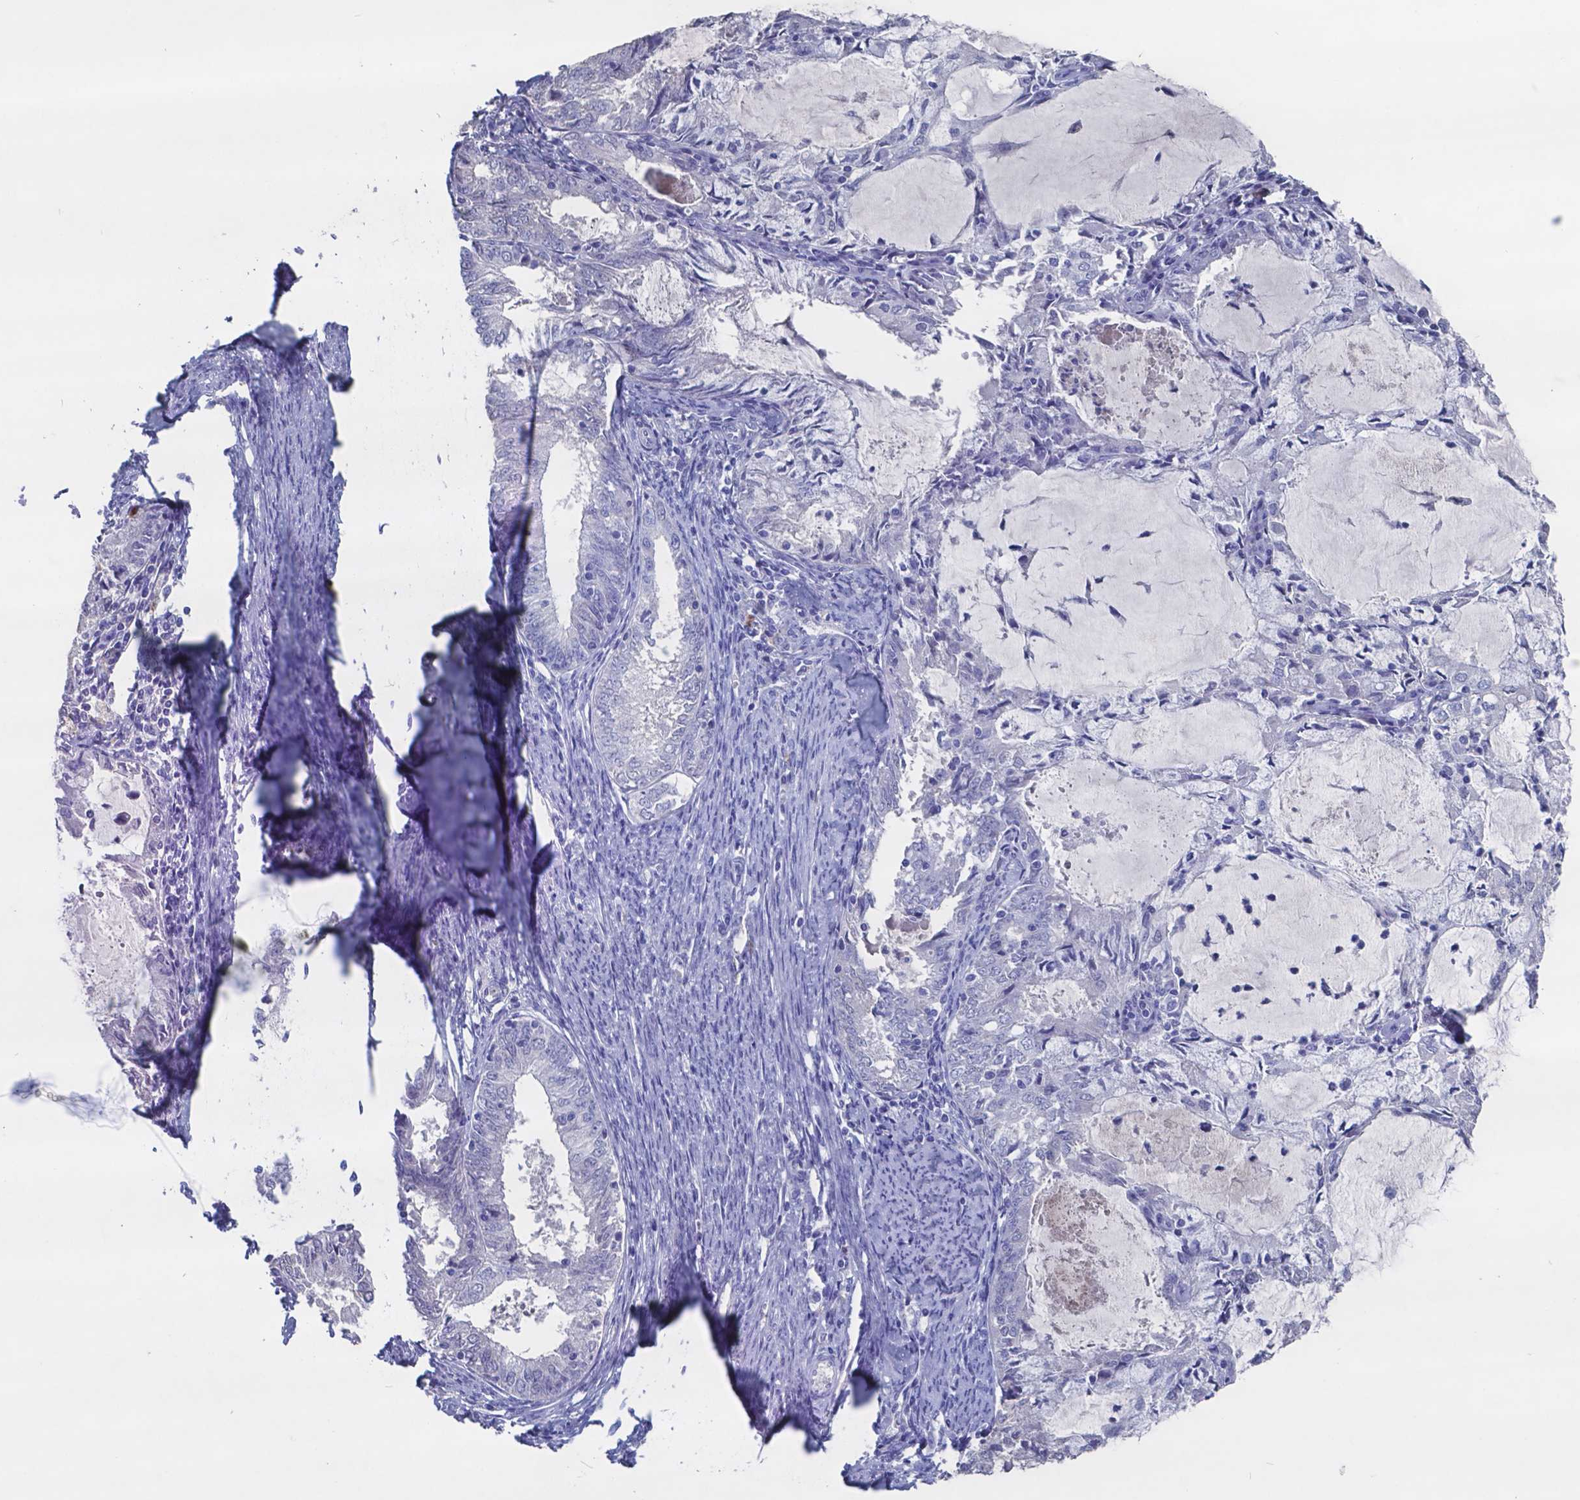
{"staining": {"intensity": "negative", "quantity": "none", "location": "none"}, "tissue": "endometrial cancer", "cell_type": "Tumor cells", "image_type": "cancer", "snomed": [{"axis": "morphology", "description": "Adenocarcinoma, NOS"}, {"axis": "topography", "description": "Endometrium"}], "caption": "Human endometrial cancer stained for a protein using immunohistochemistry (IHC) reveals no positivity in tumor cells.", "gene": "TTR", "patient": {"sex": "female", "age": 57}}